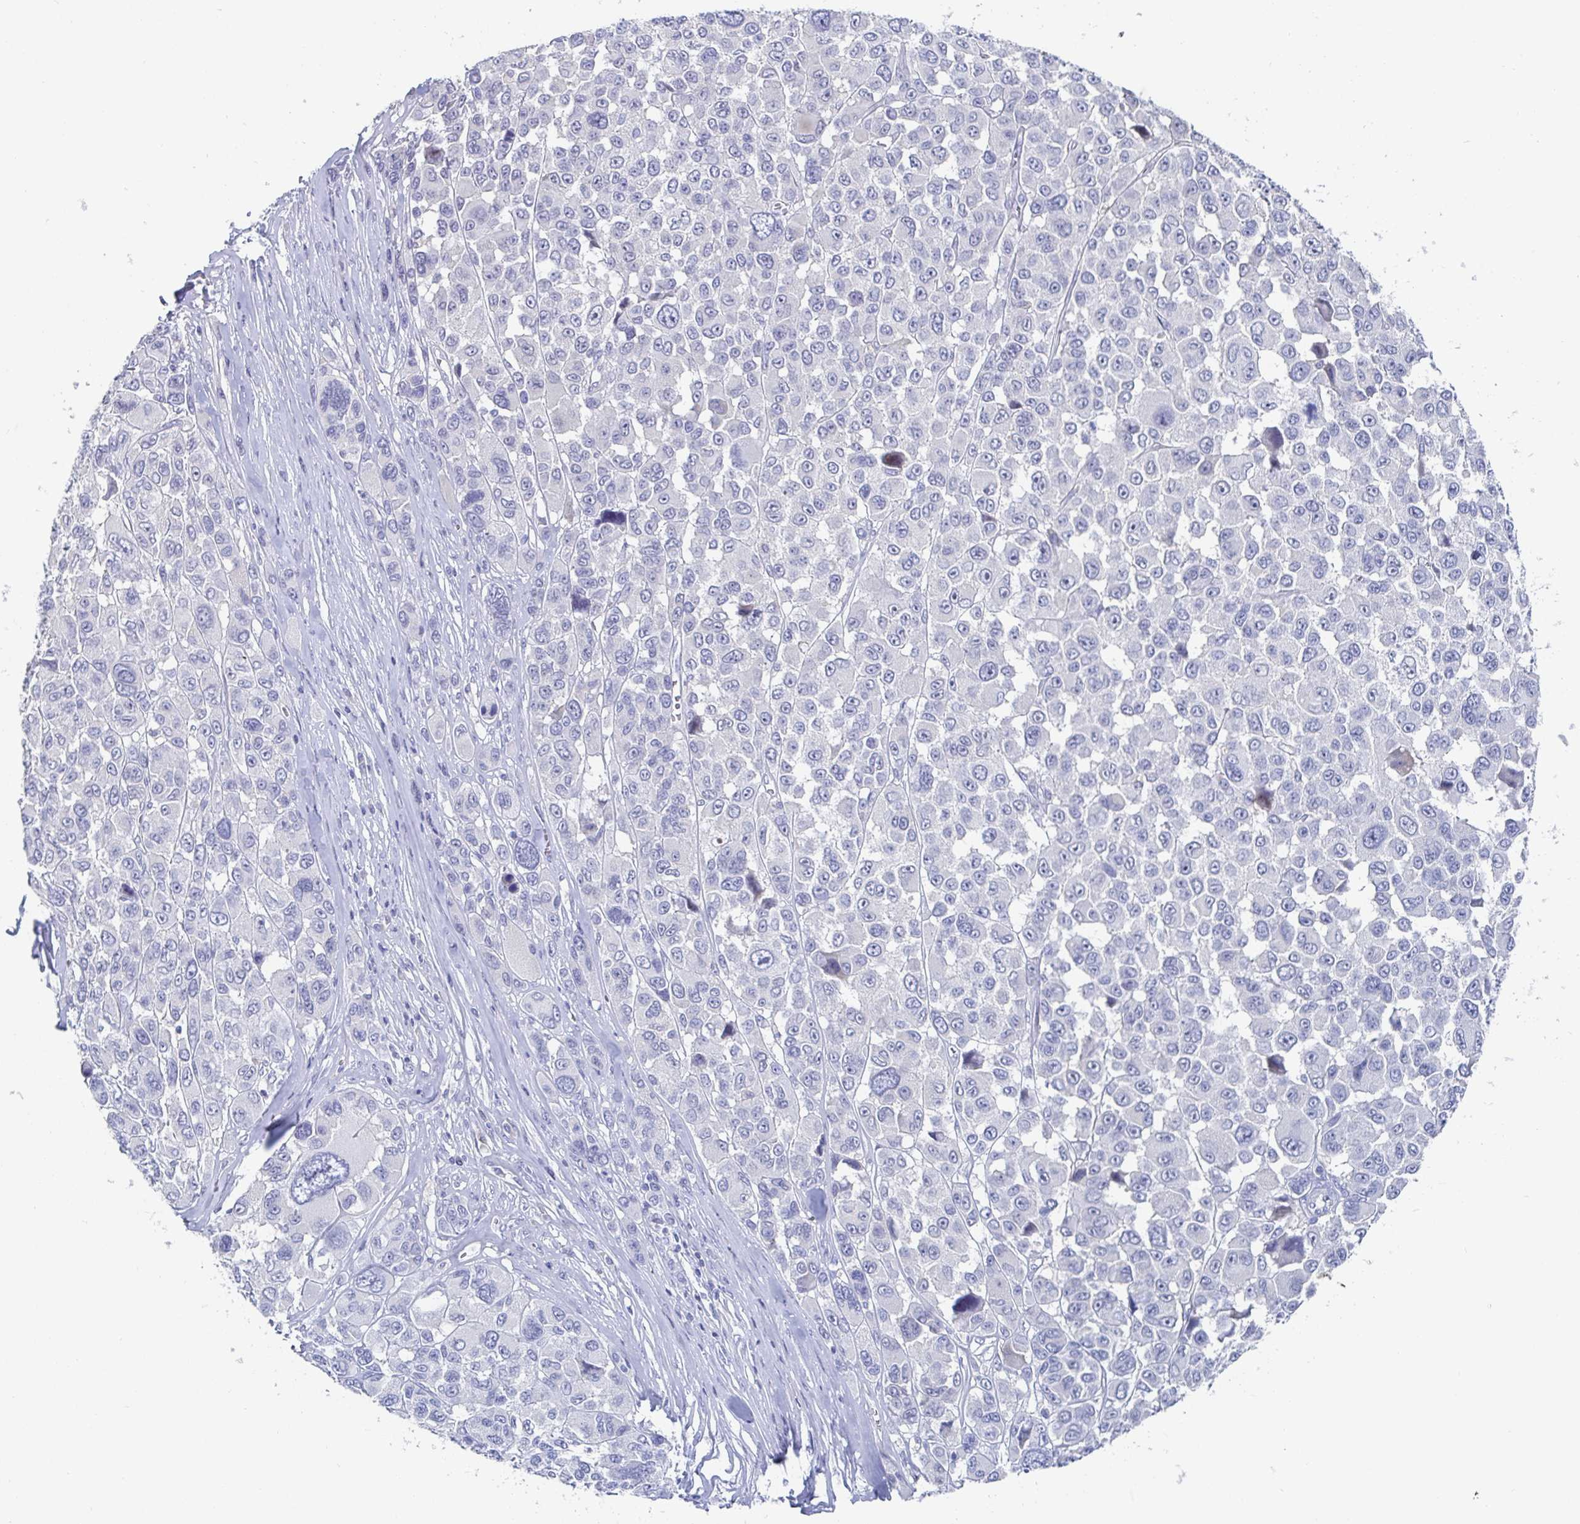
{"staining": {"intensity": "negative", "quantity": "none", "location": "none"}, "tissue": "melanoma", "cell_type": "Tumor cells", "image_type": "cancer", "snomed": [{"axis": "morphology", "description": "Malignant melanoma, NOS"}, {"axis": "topography", "description": "Skin"}], "caption": "High power microscopy histopathology image of an IHC photomicrograph of malignant melanoma, revealing no significant expression in tumor cells. The staining is performed using DAB brown chromogen with nuclei counter-stained in using hematoxylin.", "gene": "ZNF430", "patient": {"sex": "female", "age": 66}}